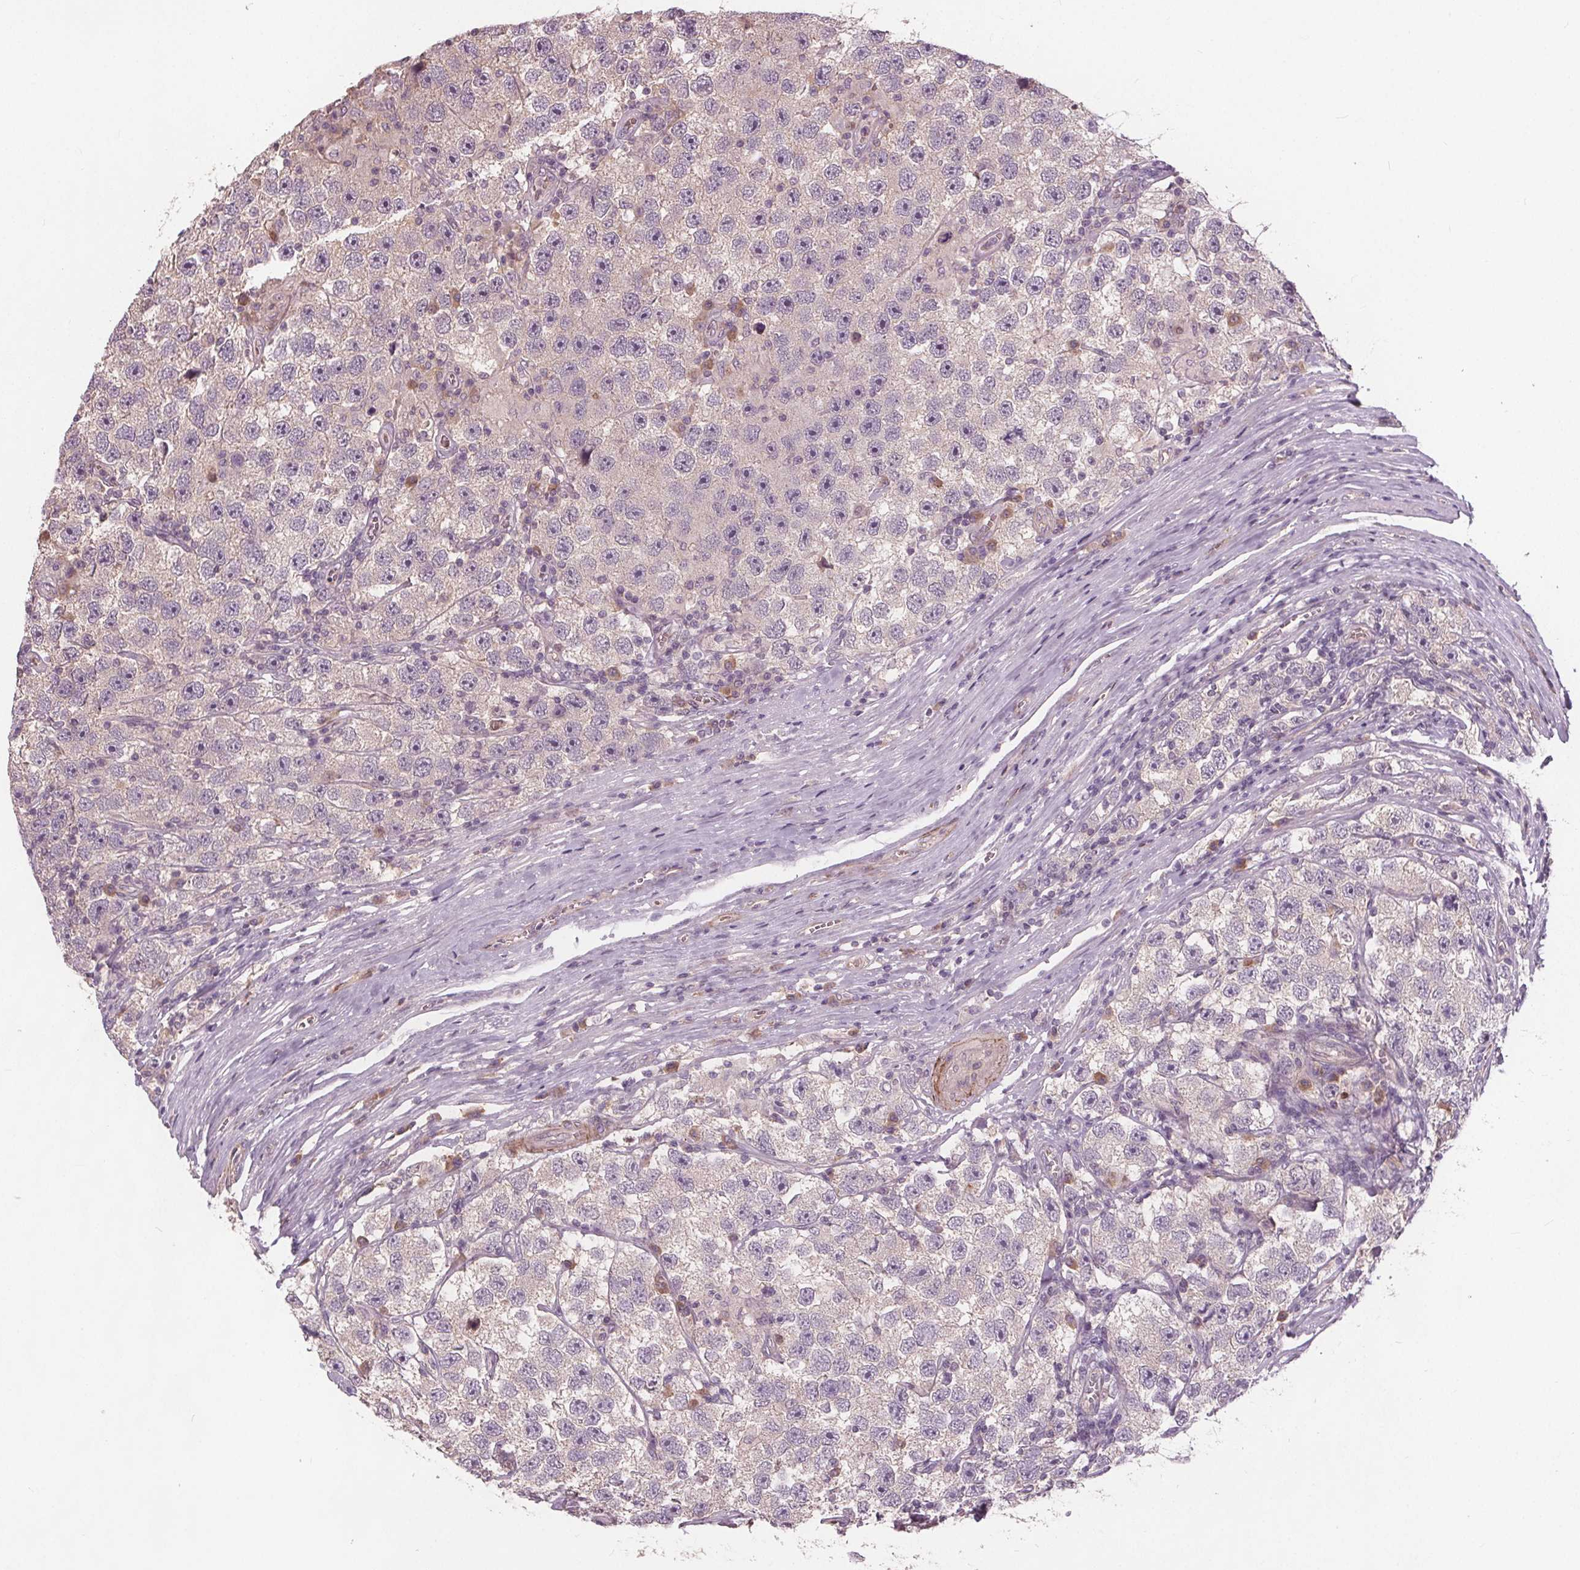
{"staining": {"intensity": "negative", "quantity": "none", "location": "none"}, "tissue": "testis cancer", "cell_type": "Tumor cells", "image_type": "cancer", "snomed": [{"axis": "morphology", "description": "Seminoma, NOS"}, {"axis": "topography", "description": "Testis"}], "caption": "Immunohistochemistry histopathology image of neoplastic tissue: testis cancer stained with DAB exhibits no significant protein staining in tumor cells.", "gene": "PDGFD", "patient": {"sex": "male", "age": 26}}